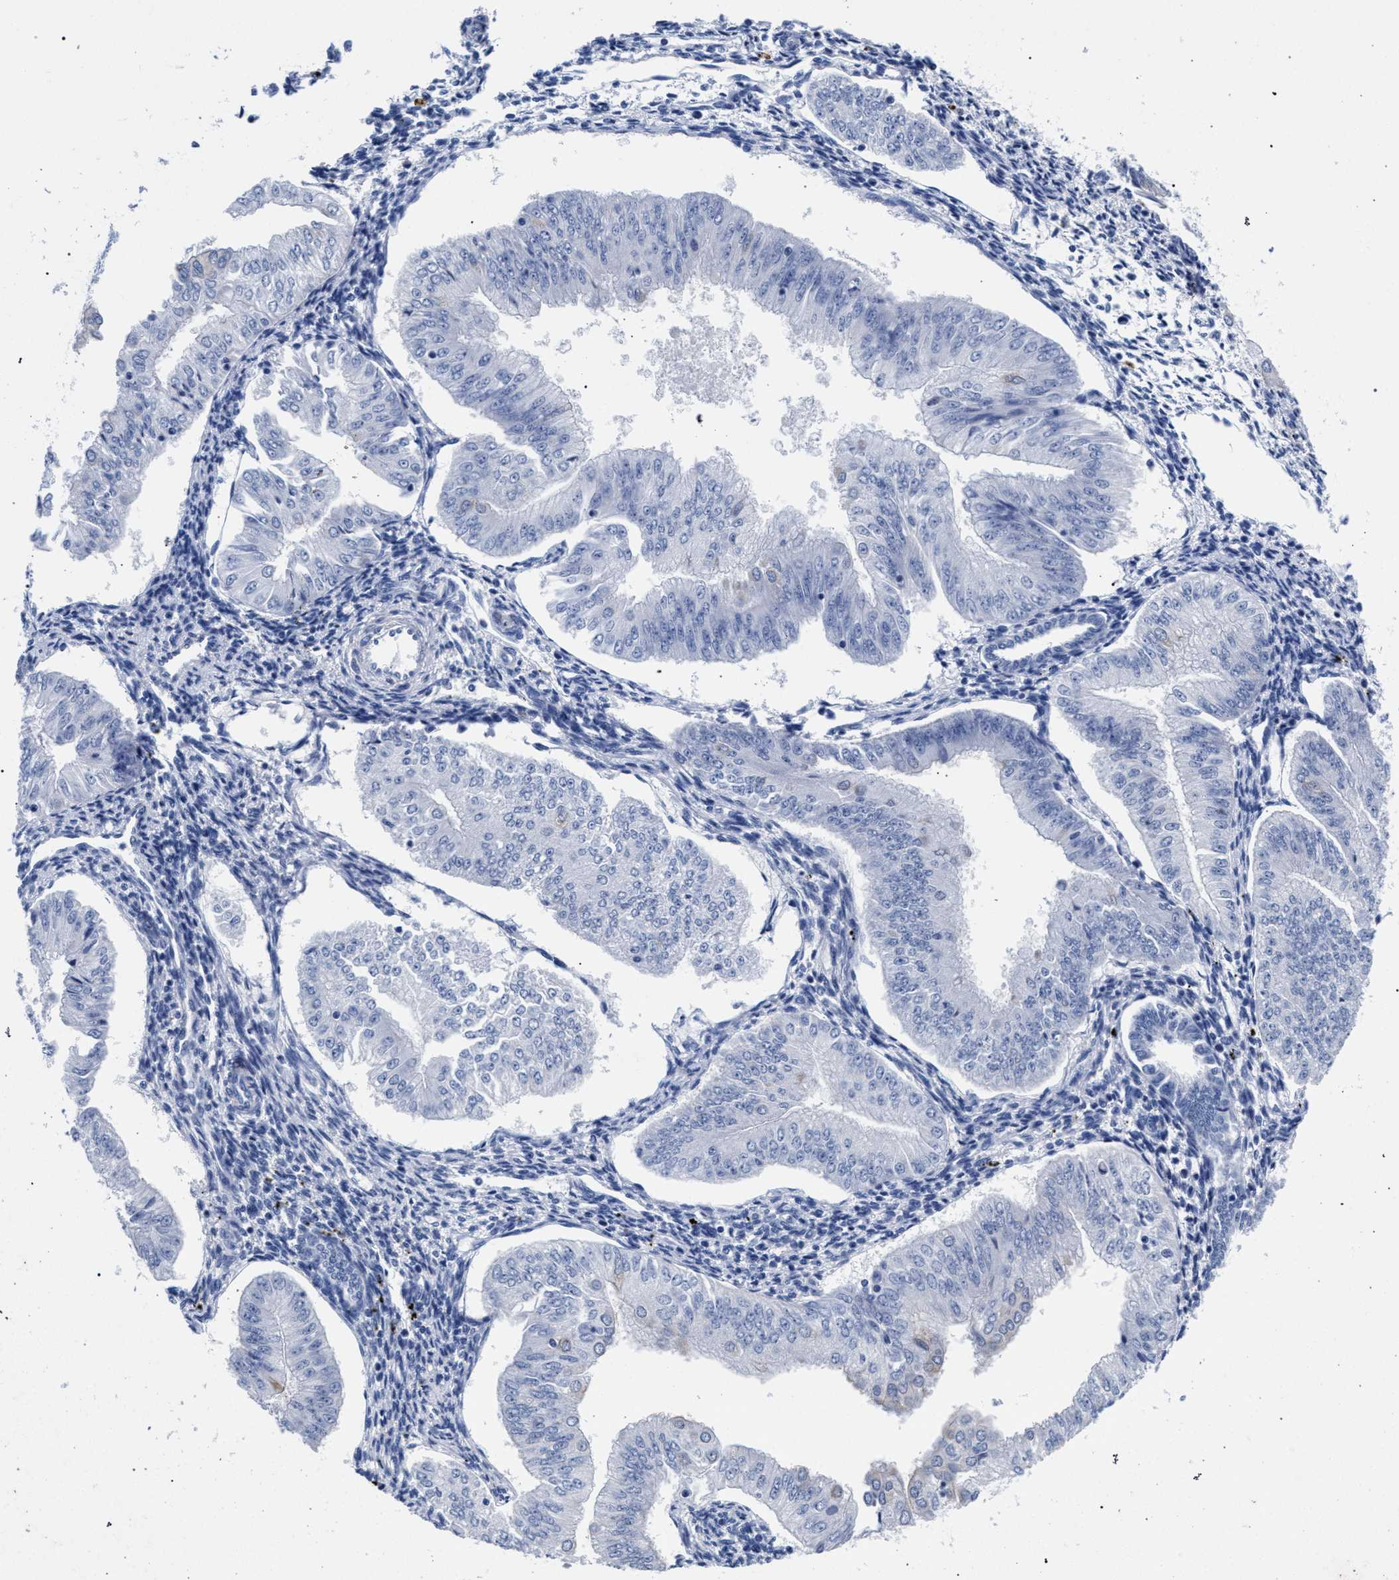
{"staining": {"intensity": "negative", "quantity": "none", "location": "none"}, "tissue": "endometrial cancer", "cell_type": "Tumor cells", "image_type": "cancer", "snomed": [{"axis": "morphology", "description": "Normal tissue, NOS"}, {"axis": "morphology", "description": "Adenocarcinoma, NOS"}, {"axis": "topography", "description": "Endometrium"}], "caption": "The immunohistochemistry (IHC) micrograph has no significant expression in tumor cells of endometrial cancer (adenocarcinoma) tissue.", "gene": "AKAP4", "patient": {"sex": "female", "age": 53}}